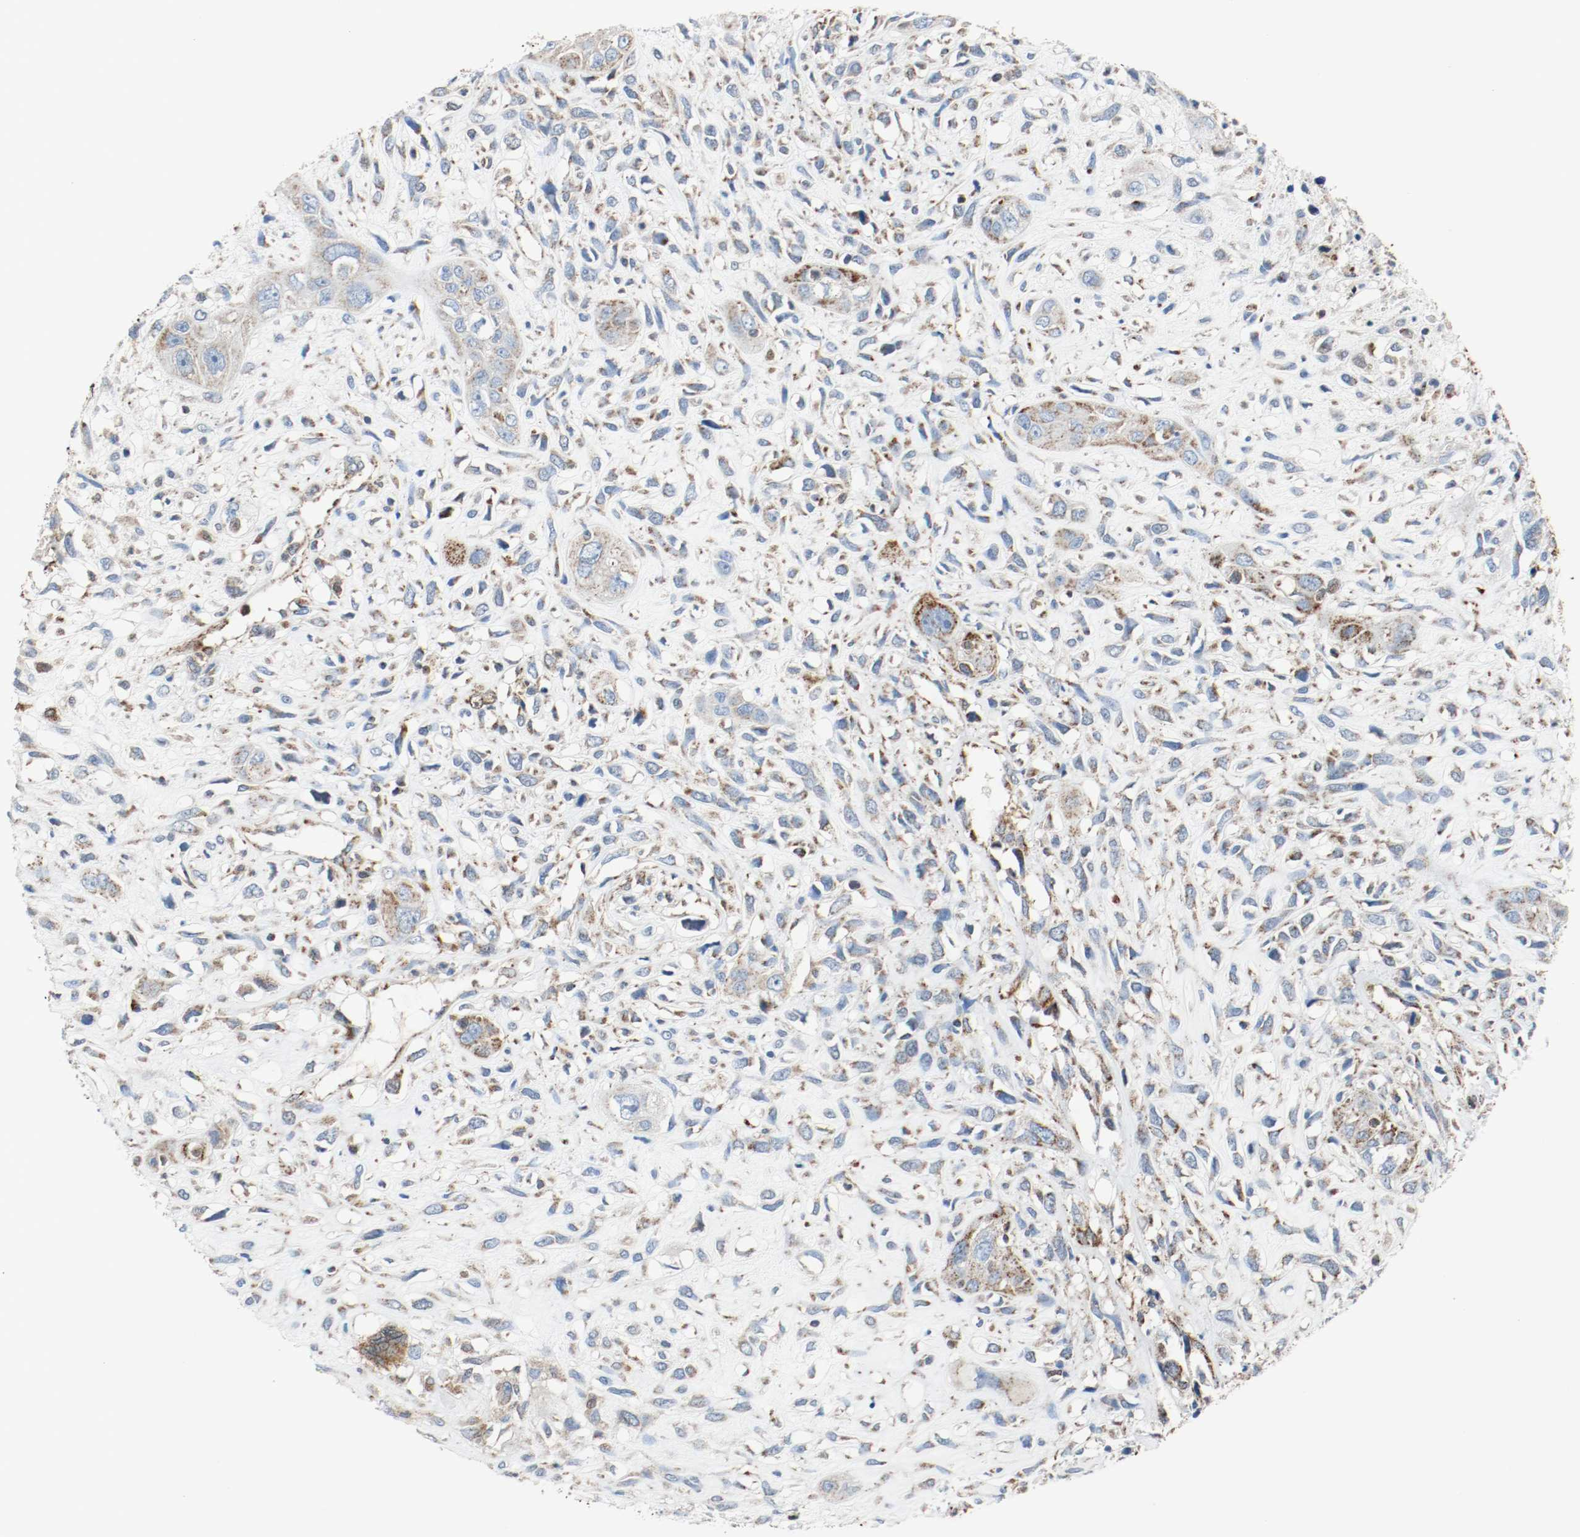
{"staining": {"intensity": "moderate", "quantity": ">75%", "location": "cytoplasmic/membranous"}, "tissue": "head and neck cancer", "cell_type": "Tumor cells", "image_type": "cancer", "snomed": [{"axis": "morphology", "description": "Necrosis, NOS"}, {"axis": "morphology", "description": "Neoplasm, malignant, NOS"}, {"axis": "topography", "description": "Salivary gland"}, {"axis": "topography", "description": "Head-Neck"}], "caption": "An image of human head and neck cancer stained for a protein exhibits moderate cytoplasmic/membranous brown staining in tumor cells.", "gene": "TXNRD1", "patient": {"sex": "male", "age": 43}}